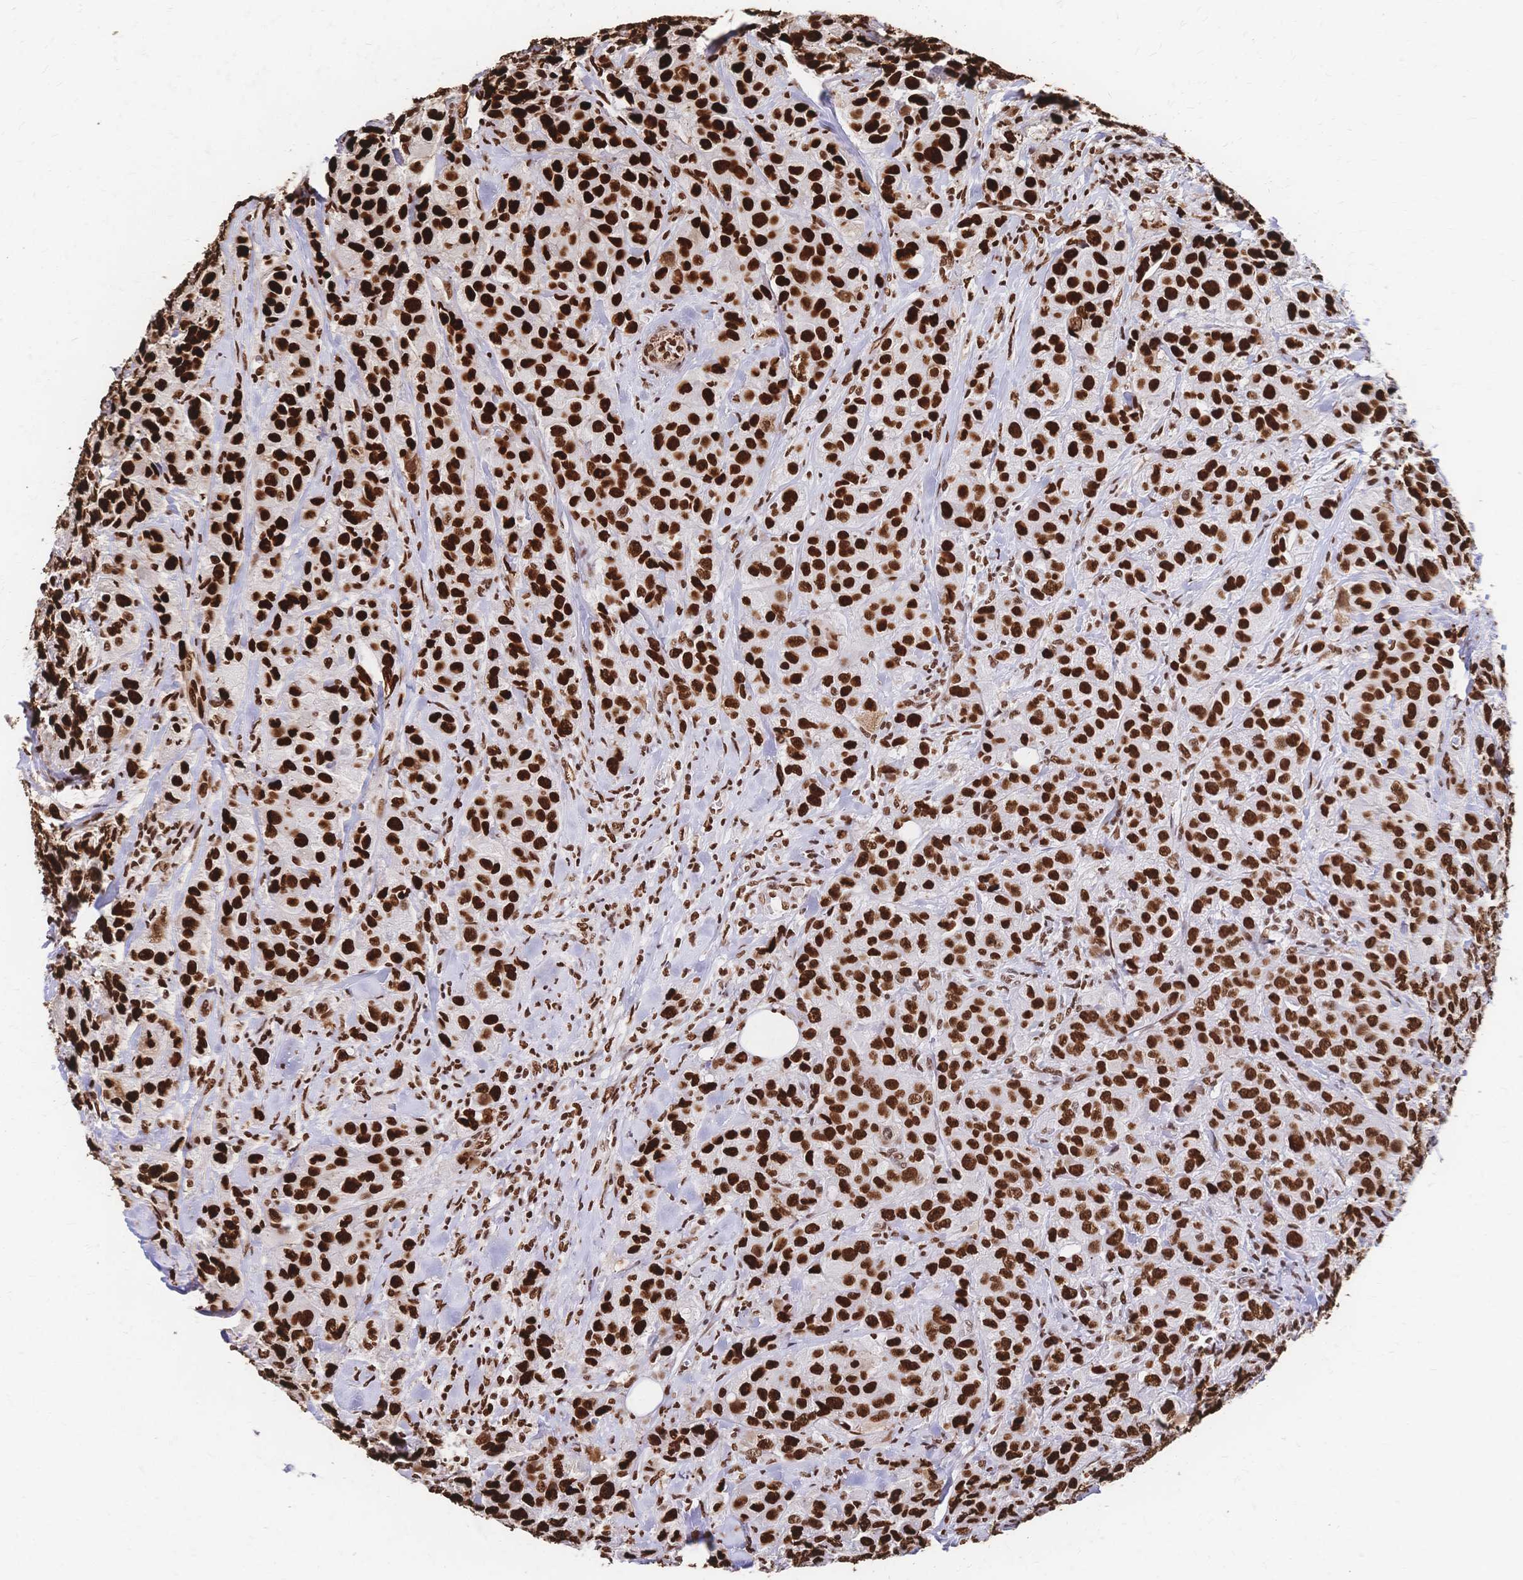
{"staining": {"intensity": "strong", "quantity": ">75%", "location": "nuclear"}, "tissue": "breast cancer", "cell_type": "Tumor cells", "image_type": "cancer", "snomed": [{"axis": "morphology", "description": "Normal tissue, NOS"}, {"axis": "morphology", "description": "Duct carcinoma"}, {"axis": "topography", "description": "Breast"}], "caption": "The photomicrograph exhibits immunohistochemical staining of invasive ductal carcinoma (breast). There is strong nuclear positivity is identified in approximately >75% of tumor cells.", "gene": "HDGF", "patient": {"sex": "female", "age": 43}}